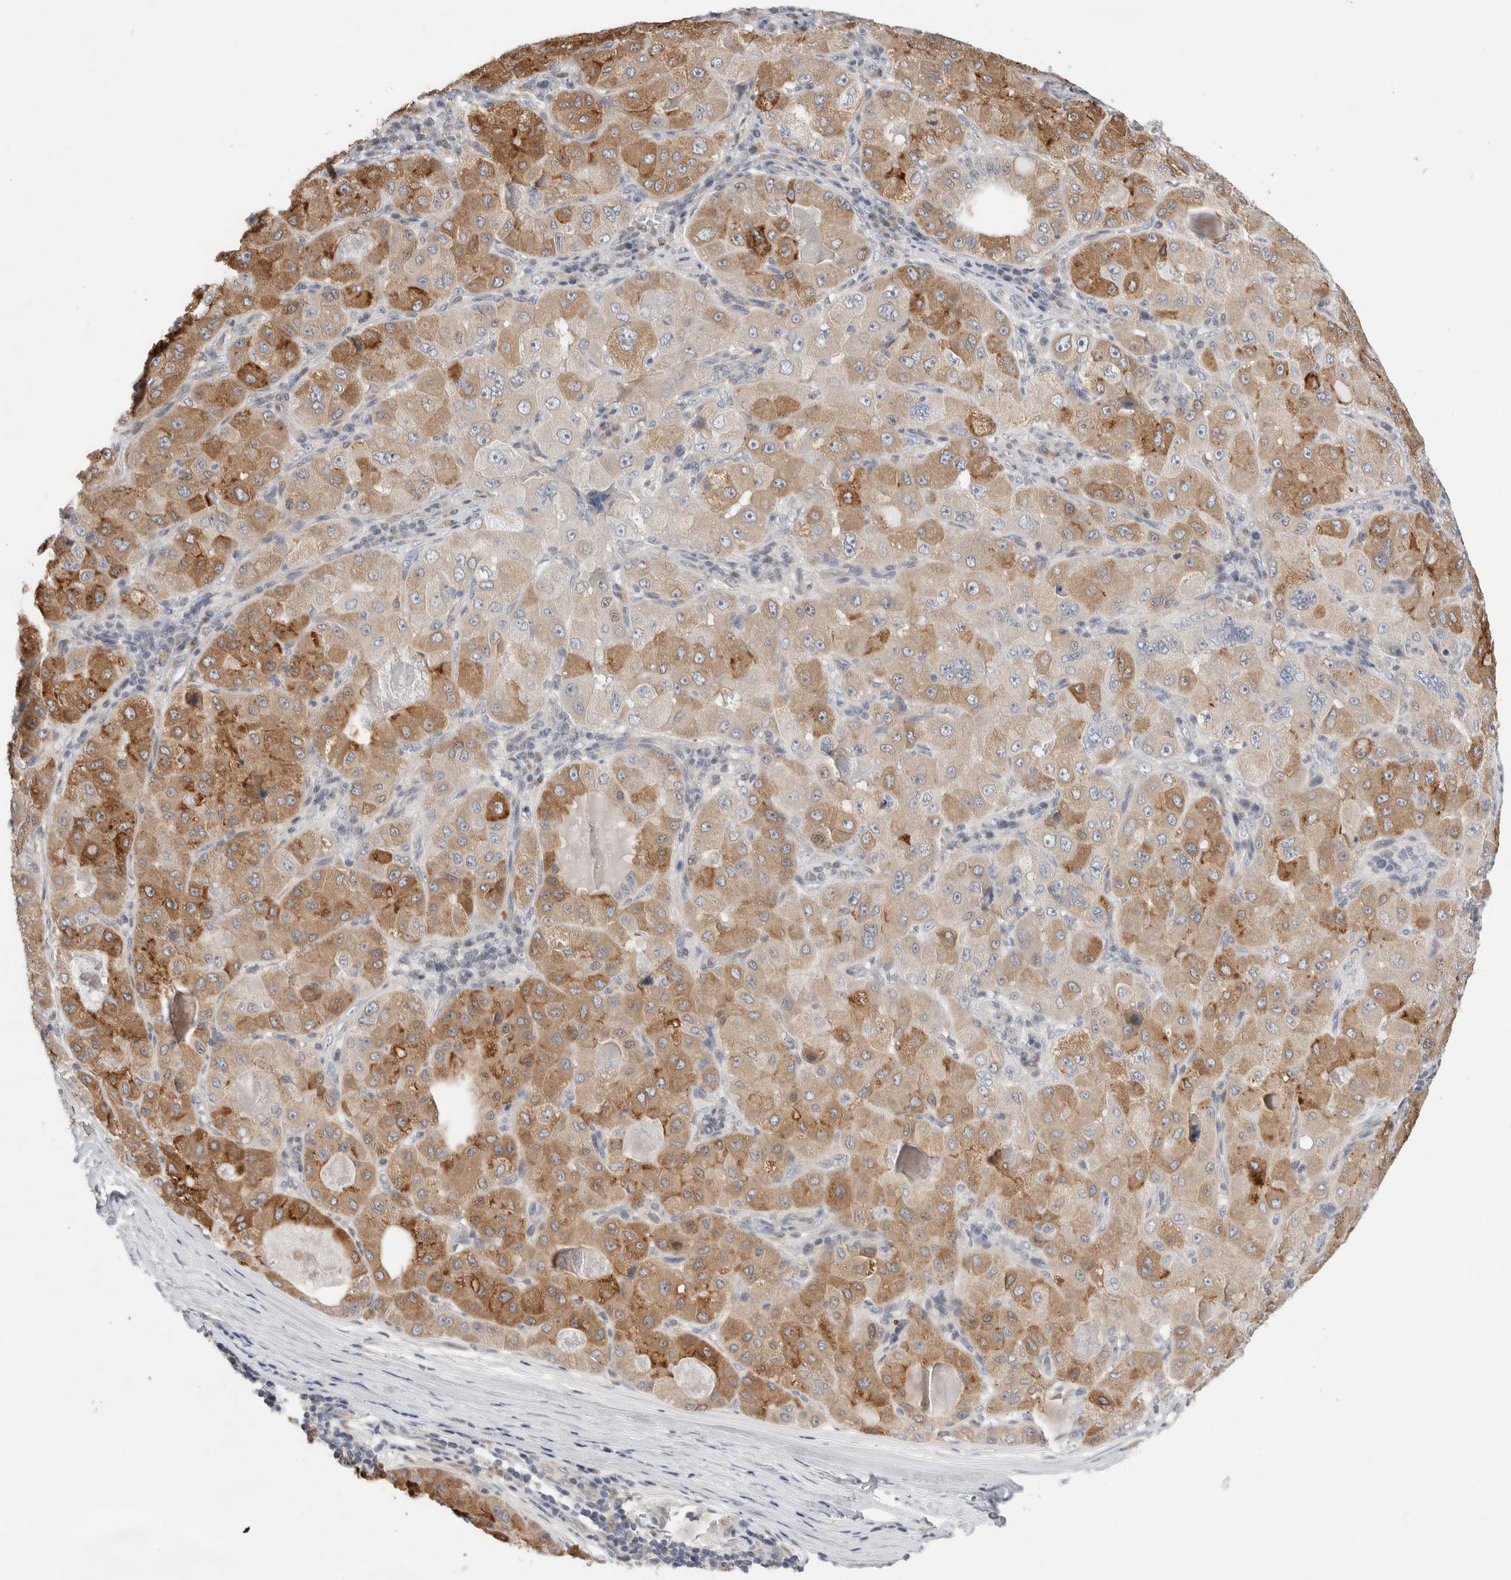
{"staining": {"intensity": "moderate", "quantity": ">75%", "location": "cytoplasmic/membranous"}, "tissue": "liver cancer", "cell_type": "Tumor cells", "image_type": "cancer", "snomed": [{"axis": "morphology", "description": "Carcinoma, Hepatocellular, NOS"}, {"axis": "topography", "description": "Liver"}], "caption": "Immunohistochemical staining of human liver hepatocellular carcinoma demonstrates moderate cytoplasmic/membranous protein staining in approximately >75% of tumor cells.", "gene": "SYTL5", "patient": {"sex": "male", "age": 80}}